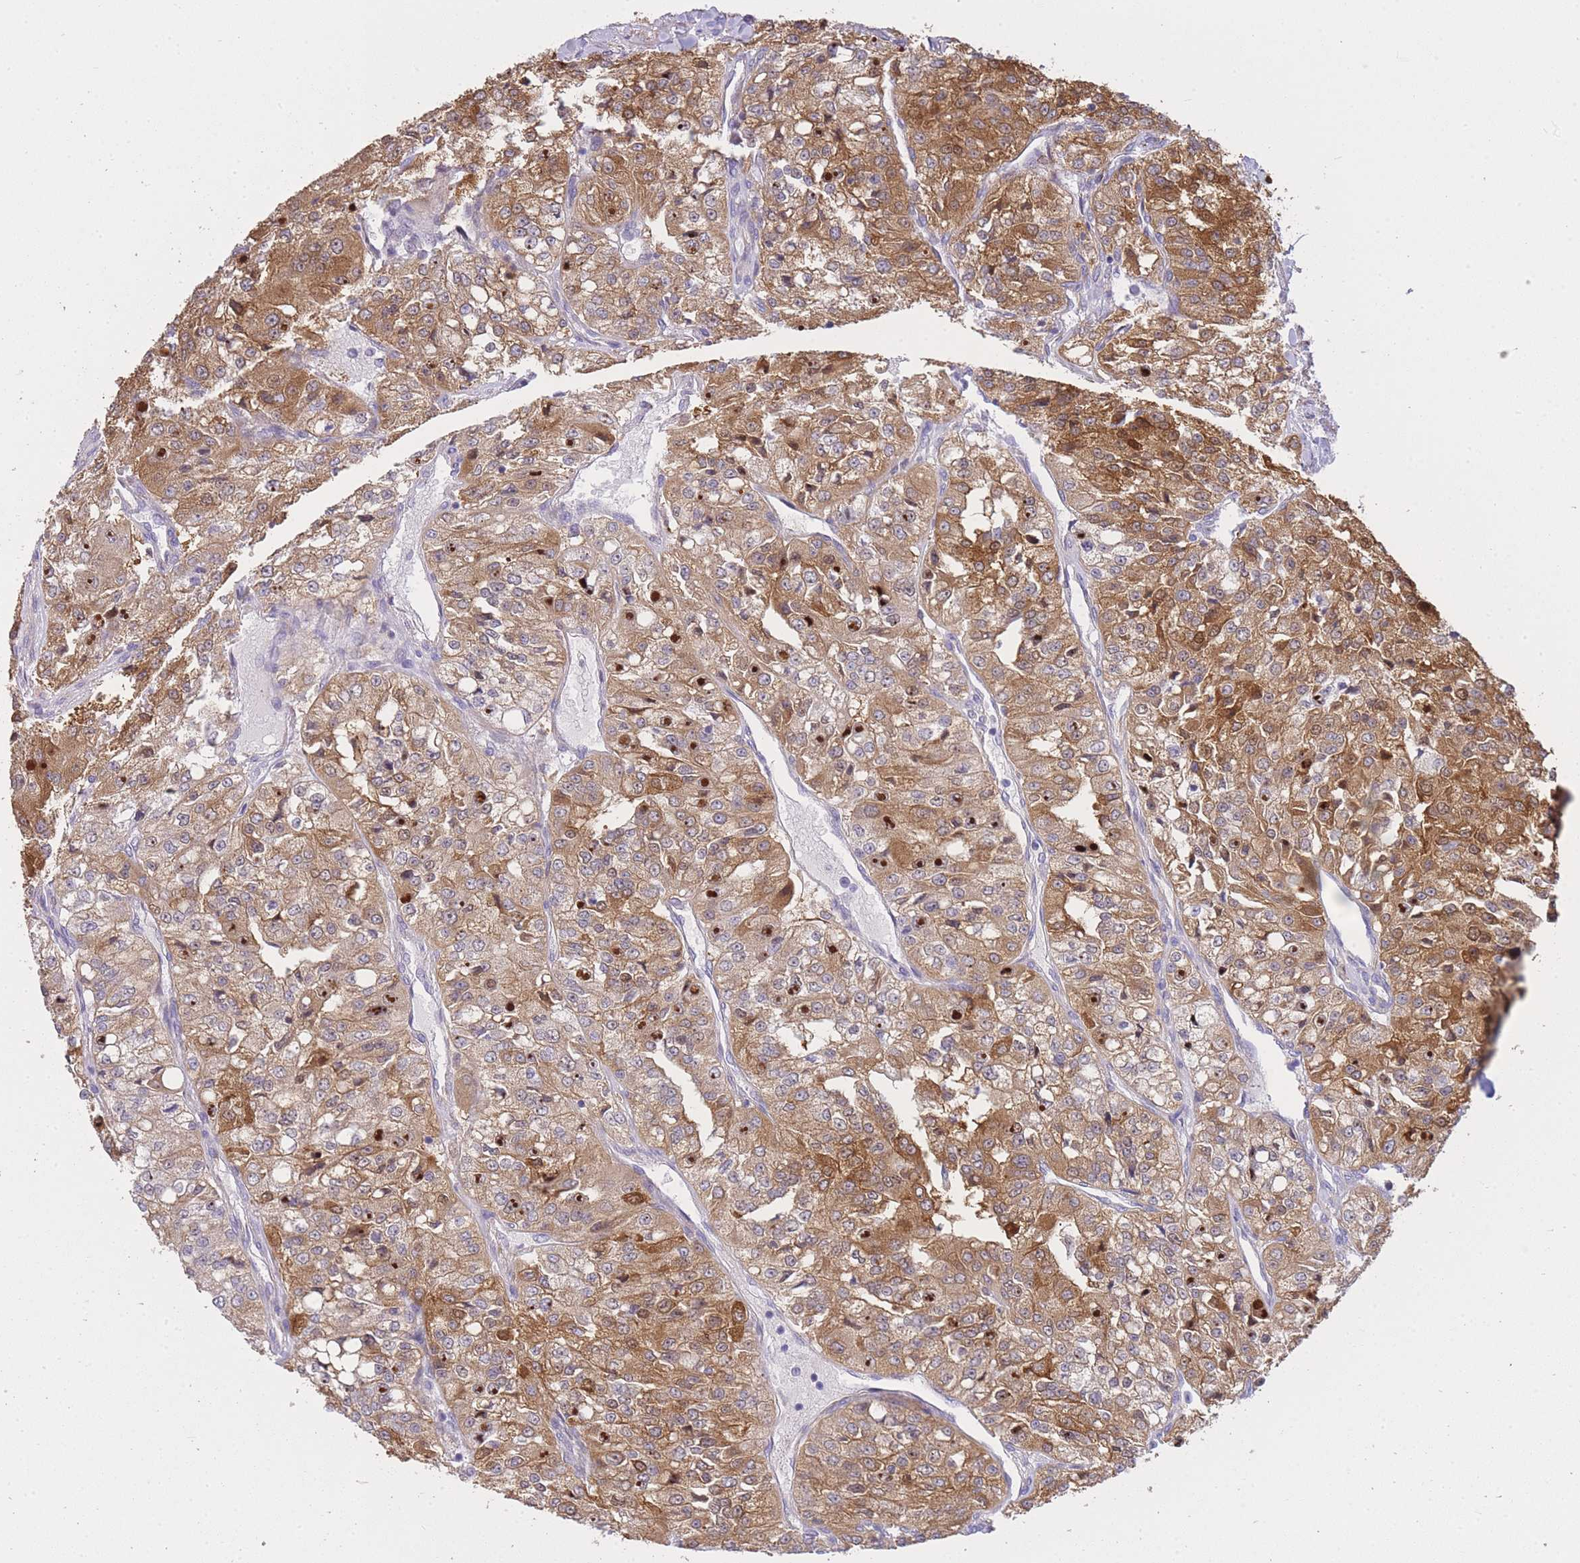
{"staining": {"intensity": "moderate", "quantity": ">75%", "location": "cytoplasmic/membranous,nuclear"}, "tissue": "renal cancer", "cell_type": "Tumor cells", "image_type": "cancer", "snomed": [{"axis": "morphology", "description": "Adenocarcinoma, NOS"}, {"axis": "topography", "description": "Kidney"}], "caption": "Brown immunohistochemical staining in renal cancer (adenocarcinoma) shows moderate cytoplasmic/membranous and nuclear expression in about >75% of tumor cells. The protein is stained brown, and the nuclei are stained in blue (DAB IHC with brightfield microscopy, high magnification).", "gene": "ECPAS", "patient": {"sex": "female", "age": 63}}